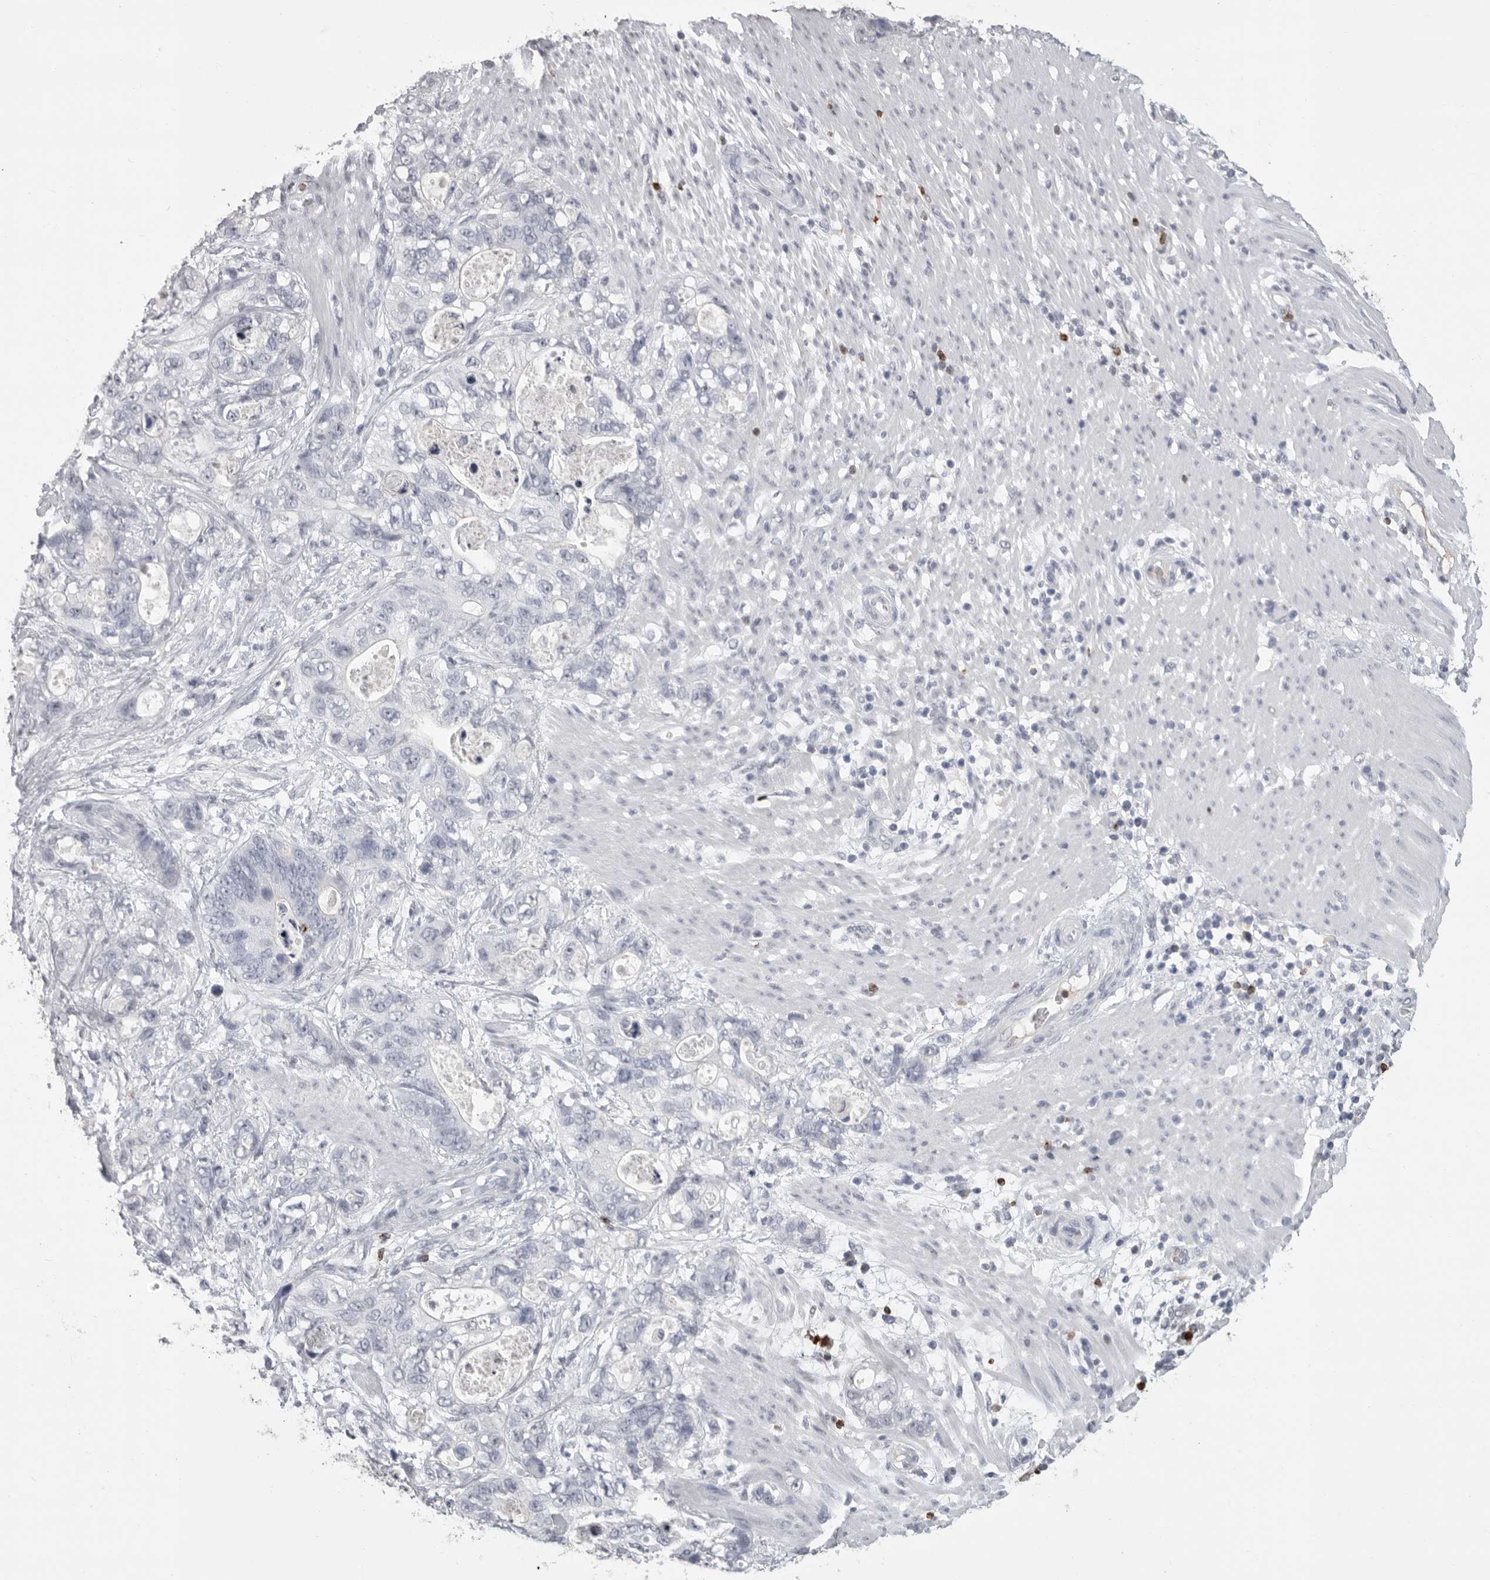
{"staining": {"intensity": "negative", "quantity": "none", "location": "none"}, "tissue": "stomach cancer", "cell_type": "Tumor cells", "image_type": "cancer", "snomed": [{"axis": "morphology", "description": "Normal tissue, NOS"}, {"axis": "morphology", "description": "Adenocarcinoma, NOS"}, {"axis": "topography", "description": "Stomach"}], "caption": "Immunohistochemical staining of human adenocarcinoma (stomach) reveals no significant expression in tumor cells.", "gene": "GNLY", "patient": {"sex": "female", "age": 89}}